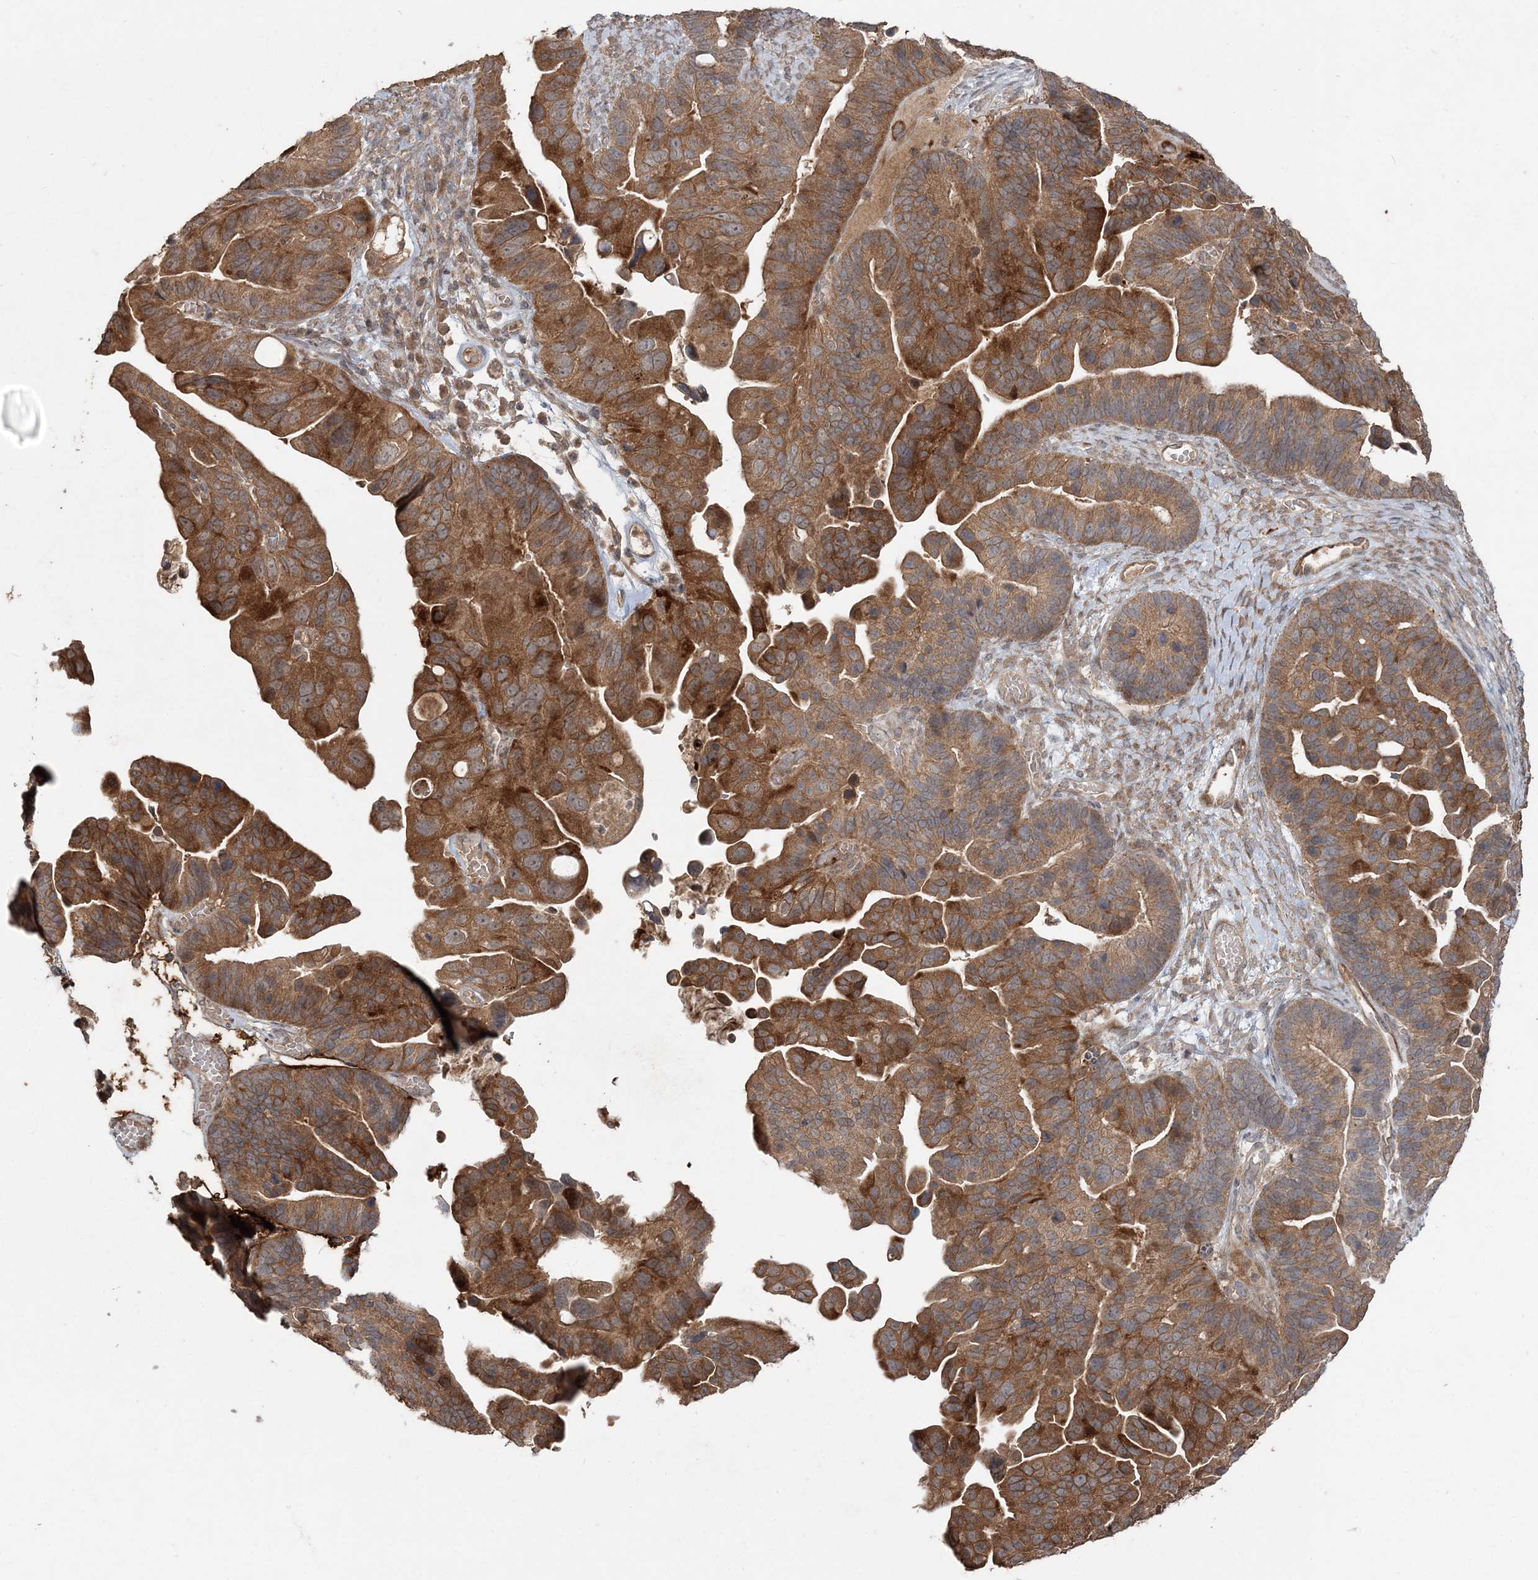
{"staining": {"intensity": "moderate", "quantity": ">75%", "location": "cytoplasmic/membranous"}, "tissue": "ovarian cancer", "cell_type": "Tumor cells", "image_type": "cancer", "snomed": [{"axis": "morphology", "description": "Cystadenocarcinoma, serous, NOS"}, {"axis": "topography", "description": "Ovary"}], "caption": "A high-resolution image shows IHC staining of ovarian cancer, which displays moderate cytoplasmic/membranous staining in about >75% of tumor cells.", "gene": "SPRY1", "patient": {"sex": "female", "age": 56}}